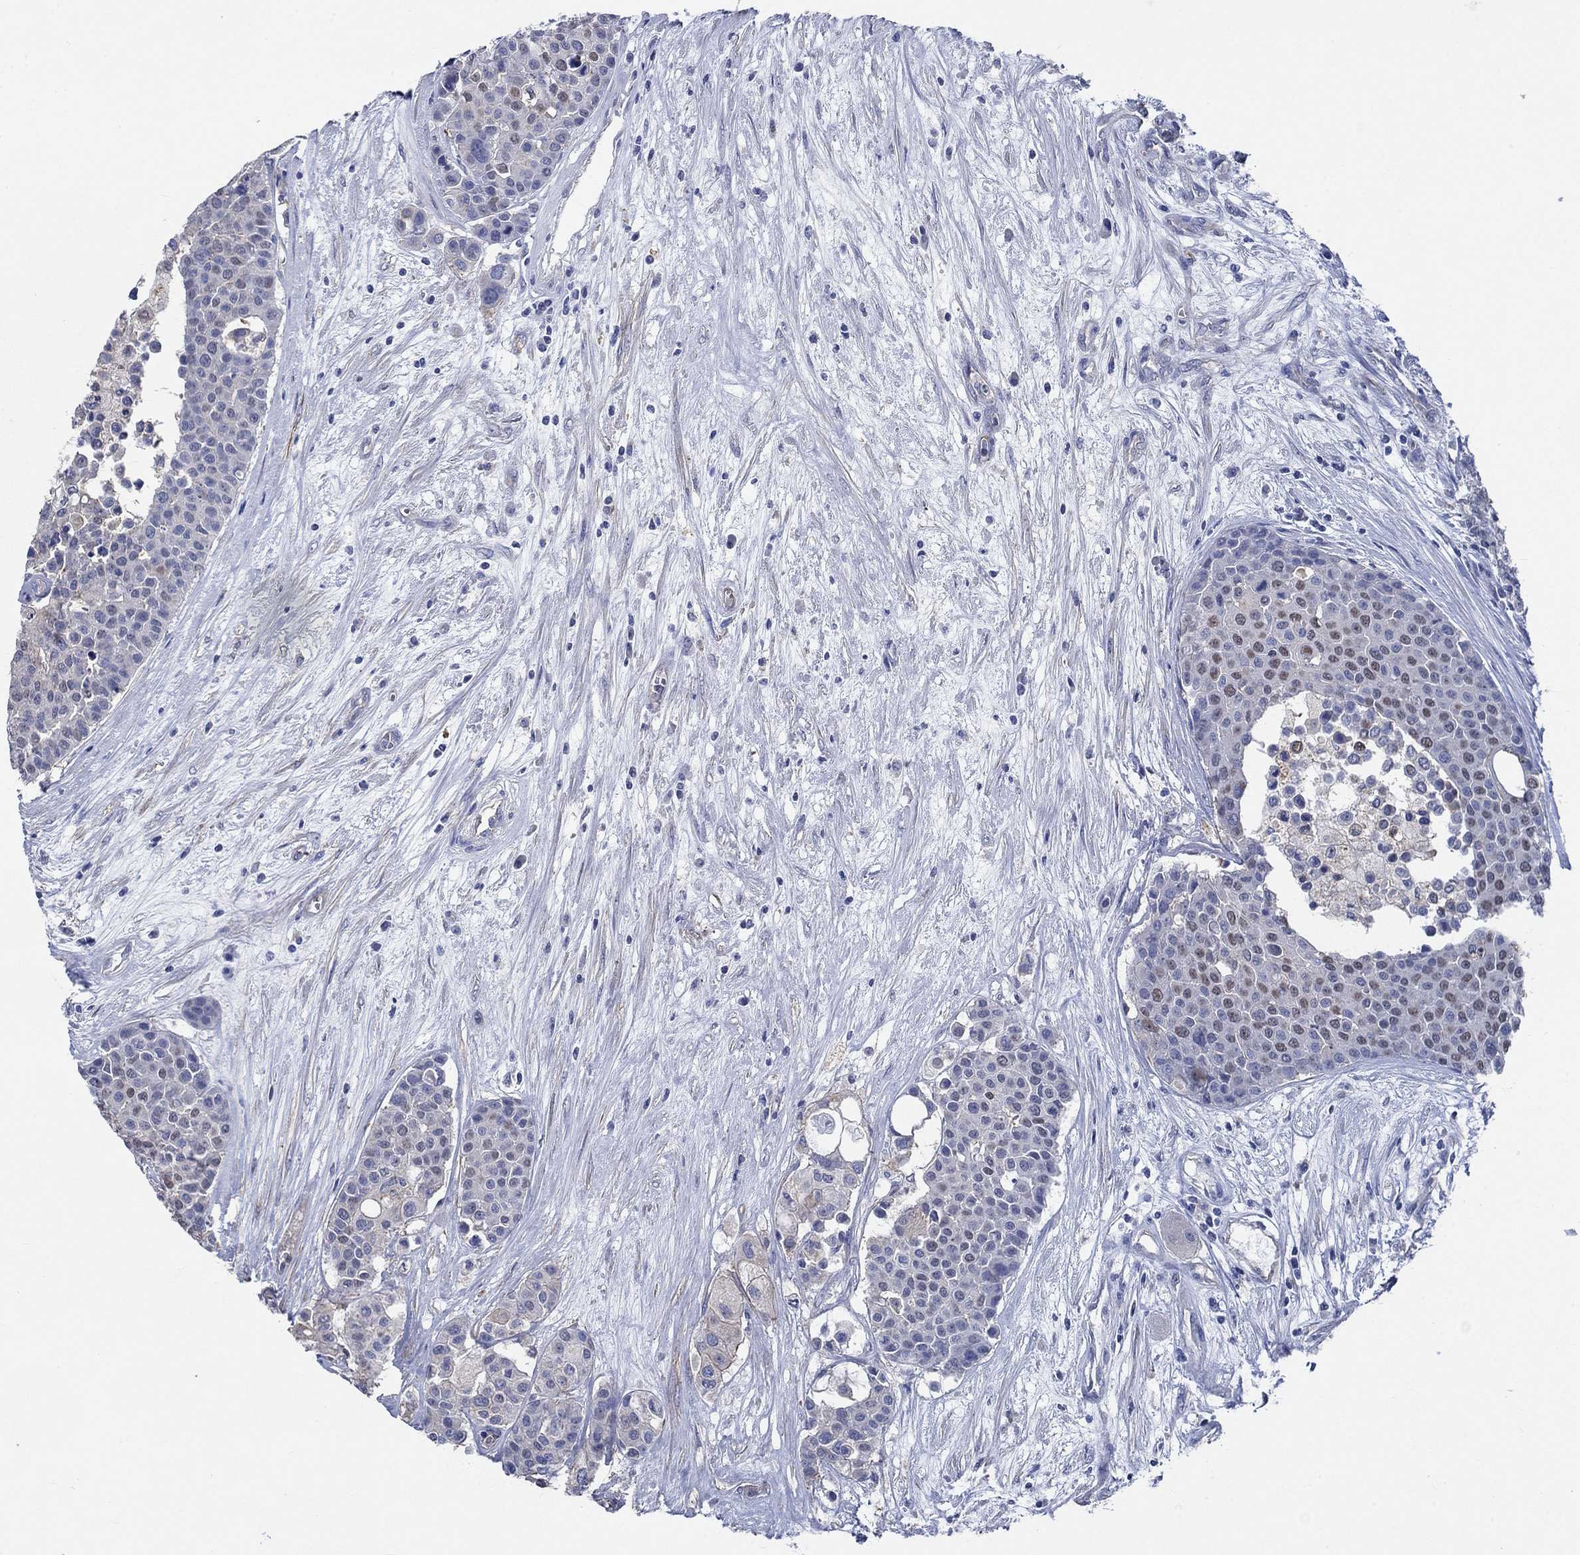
{"staining": {"intensity": "negative", "quantity": "none", "location": "none"}, "tissue": "carcinoid", "cell_type": "Tumor cells", "image_type": "cancer", "snomed": [{"axis": "morphology", "description": "Carcinoid, malignant, NOS"}, {"axis": "topography", "description": "Colon"}], "caption": "A histopathology image of malignant carcinoid stained for a protein demonstrates no brown staining in tumor cells.", "gene": "FLNC", "patient": {"sex": "male", "age": 81}}